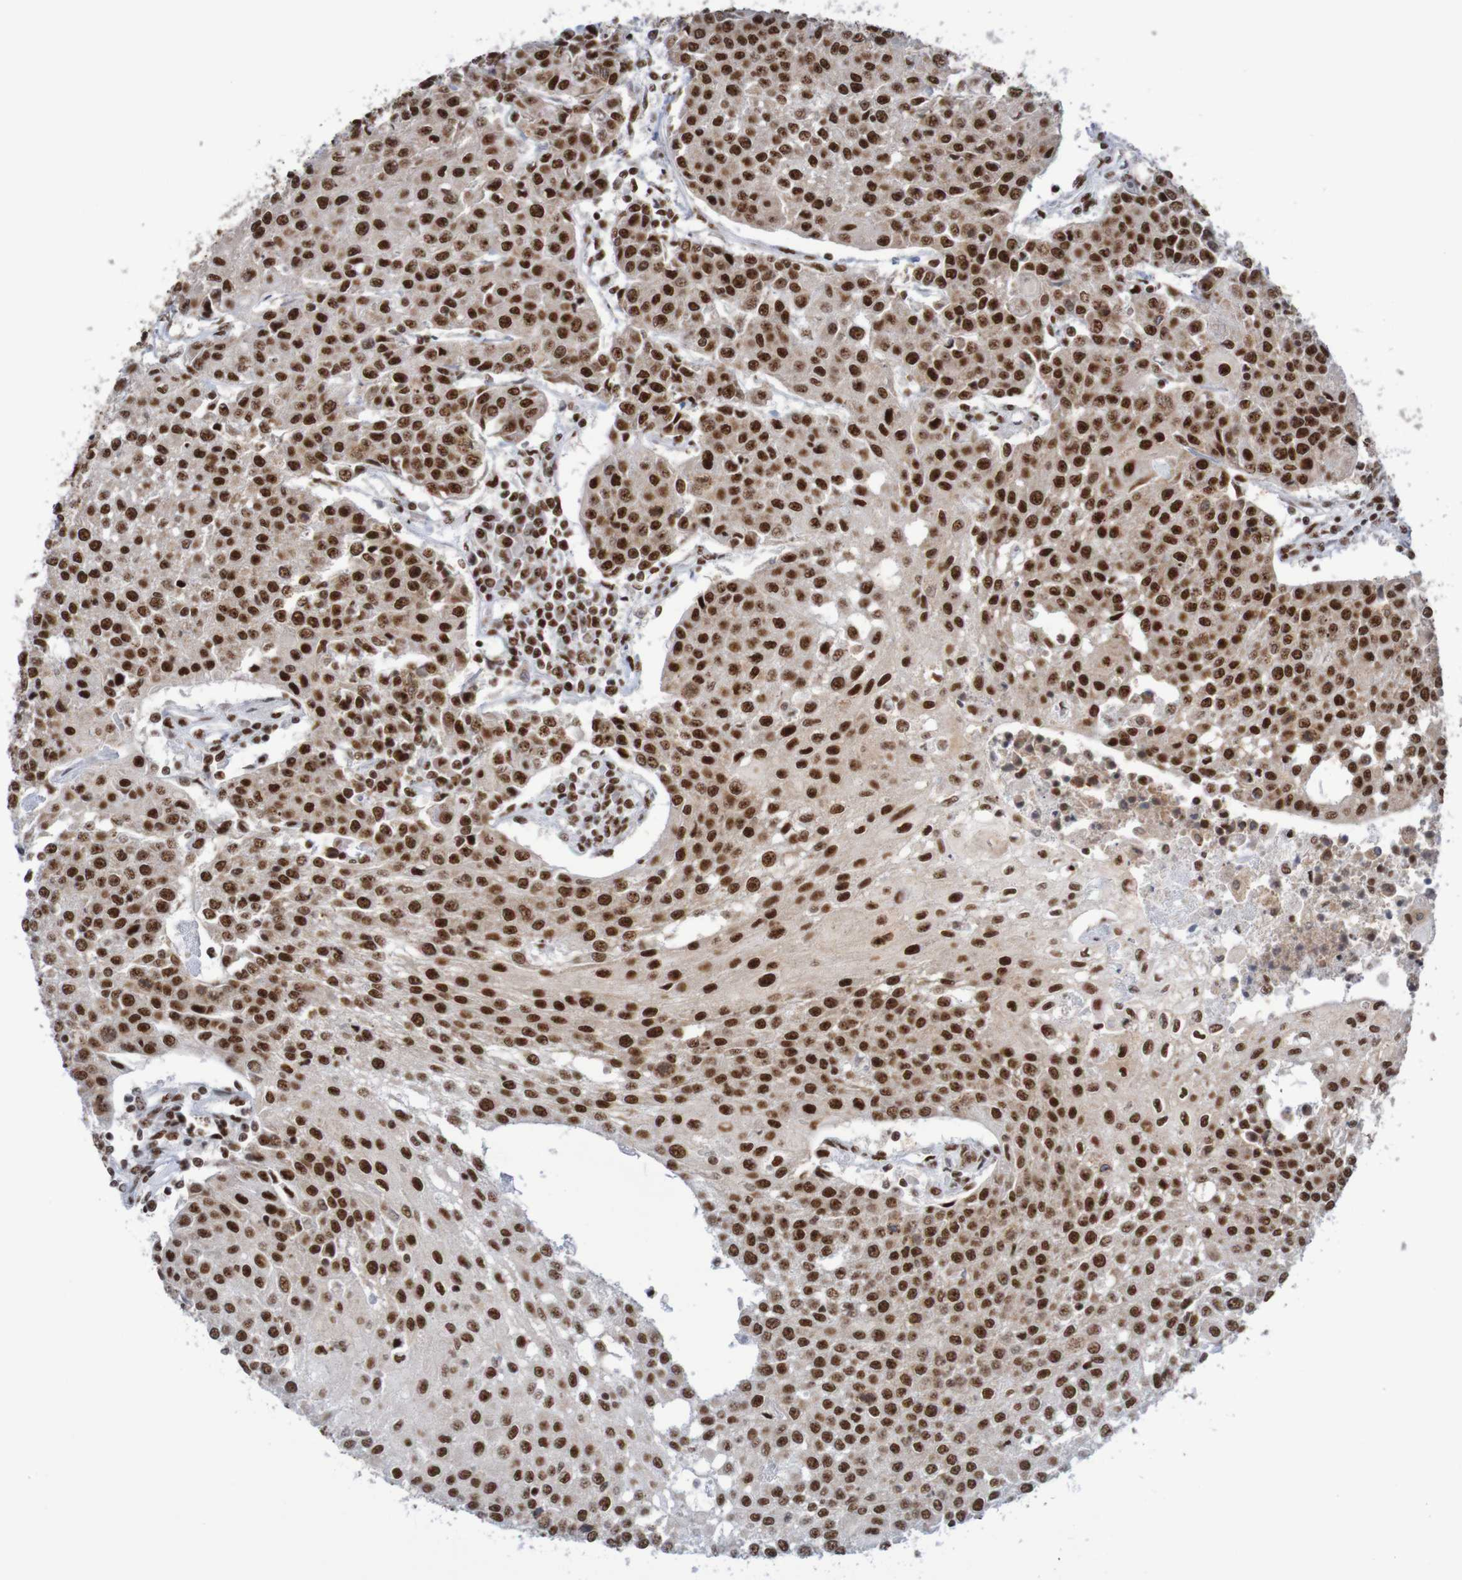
{"staining": {"intensity": "strong", "quantity": ">75%", "location": "nuclear"}, "tissue": "urothelial cancer", "cell_type": "Tumor cells", "image_type": "cancer", "snomed": [{"axis": "morphology", "description": "Urothelial carcinoma, High grade"}, {"axis": "topography", "description": "Urinary bladder"}], "caption": "A brown stain highlights strong nuclear positivity of a protein in urothelial cancer tumor cells.", "gene": "THRAP3", "patient": {"sex": "female", "age": 85}}